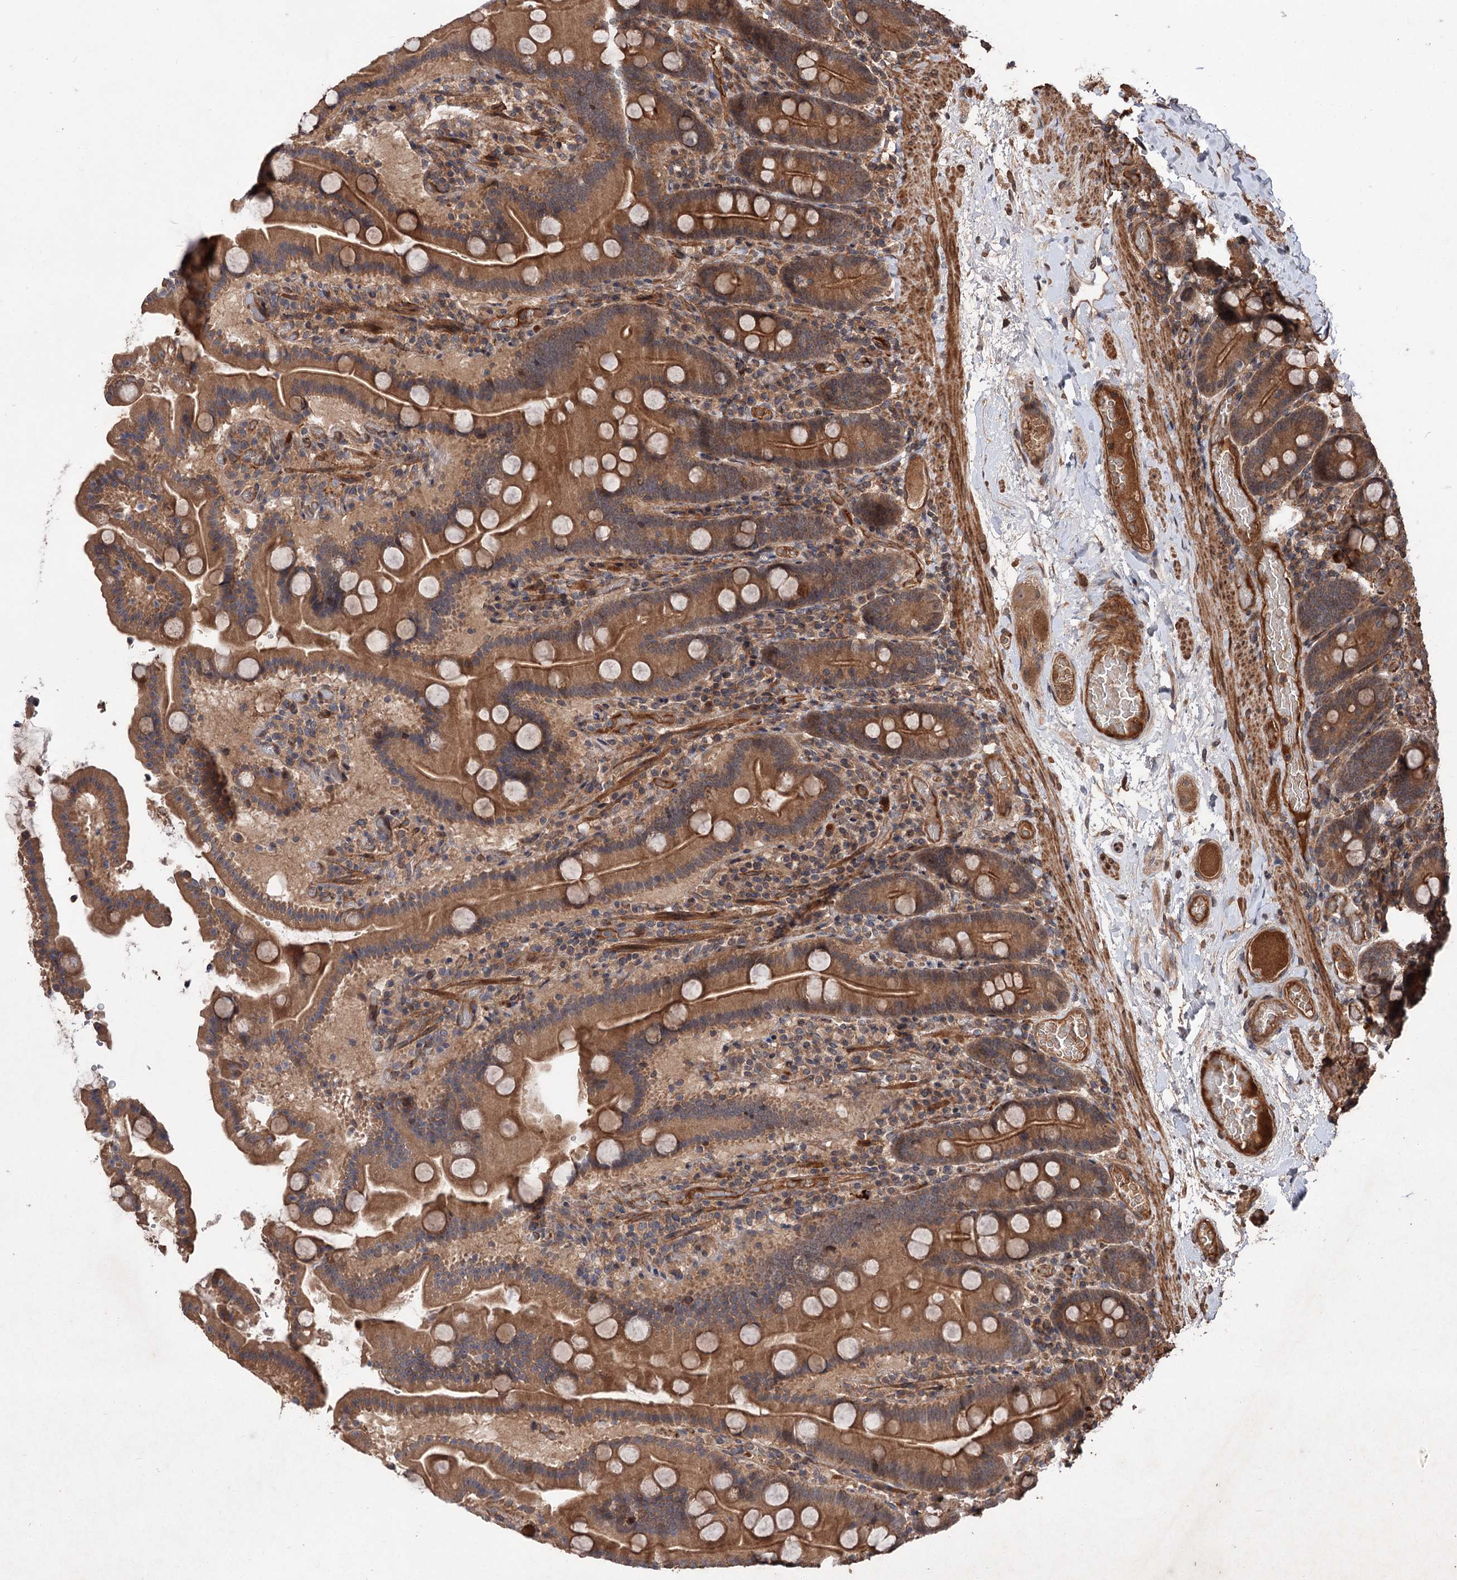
{"staining": {"intensity": "moderate", "quantity": ">75%", "location": "cytoplasmic/membranous"}, "tissue": "duodenum", "cell_type": "Glandular cells", "image_type": "normal", "snomed": [{"axis": "morphology", "description": "Normal tissue, NOS"}, {"axis": "topography", "description": "Duodenum"}], "caption": "Glandular cells exhibit moderate cytoplasmic/membranous positivity in about >75% of cells in normal duodenum.", "gene": "ADK", "patient": {"sex": "male", "age": 55}}